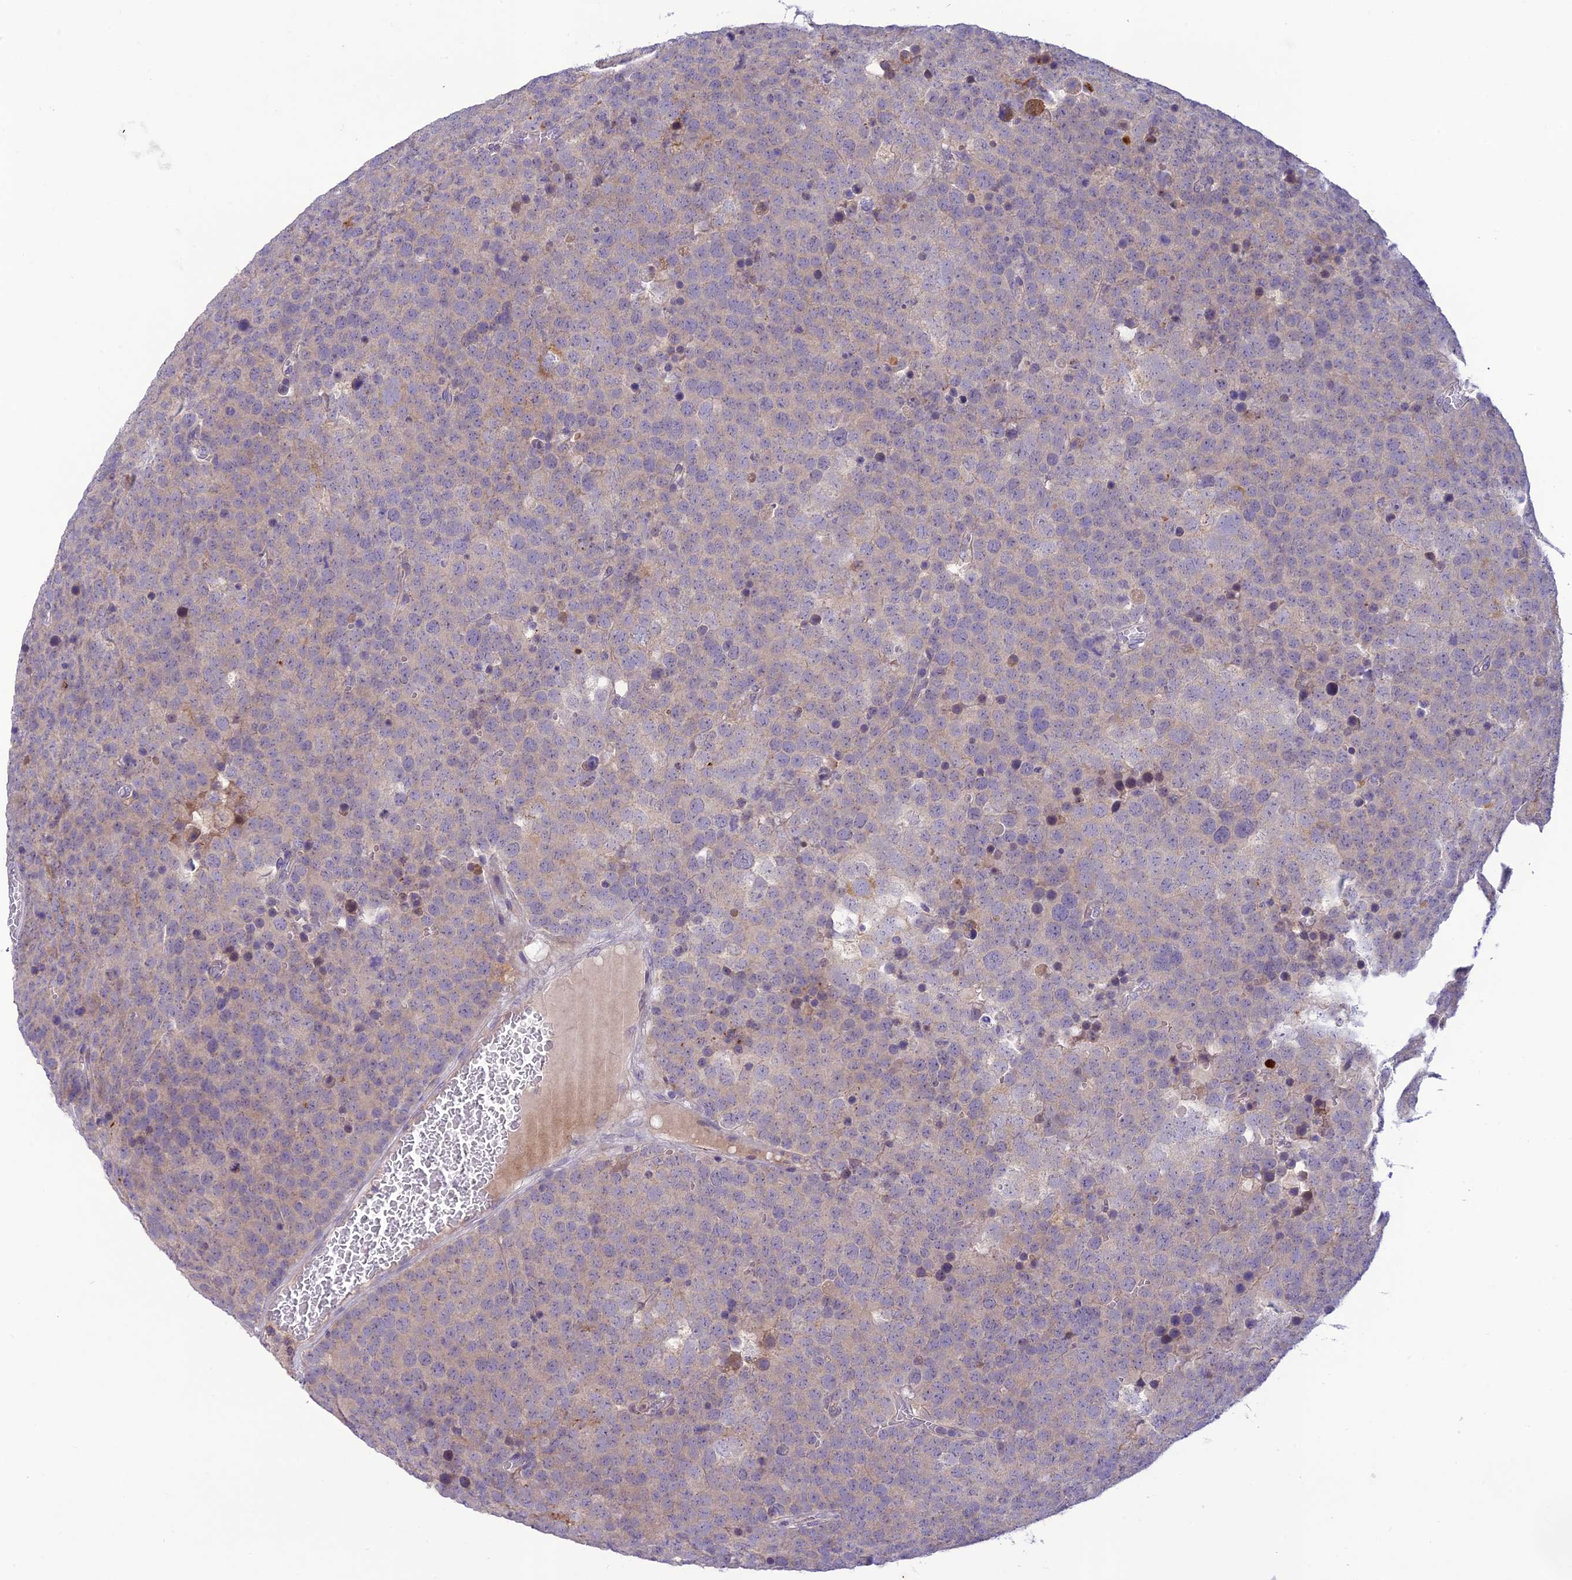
{"staining": {"intensity": "weak", "quantity": "<25%", "location": "cytoplasmic/membranous"}, "tissue": "testis cancer", "cell_type": "Tumor cells", "image_type": "cancer", "snomed": [{"axis": "morphology", "description": "Seminoma, NOS"}, {"axis": "topography", "description": "Testis"}], "caption": "Immunohistochemical staining of testis cancer reveals no significant positivity in tumor cells. The staining is performed using DAB brown chromogen with nuclei counter-stained in using hematoxylin.", "gene": "ITGAE", "patient": {"sex": "male", "age": 71}}